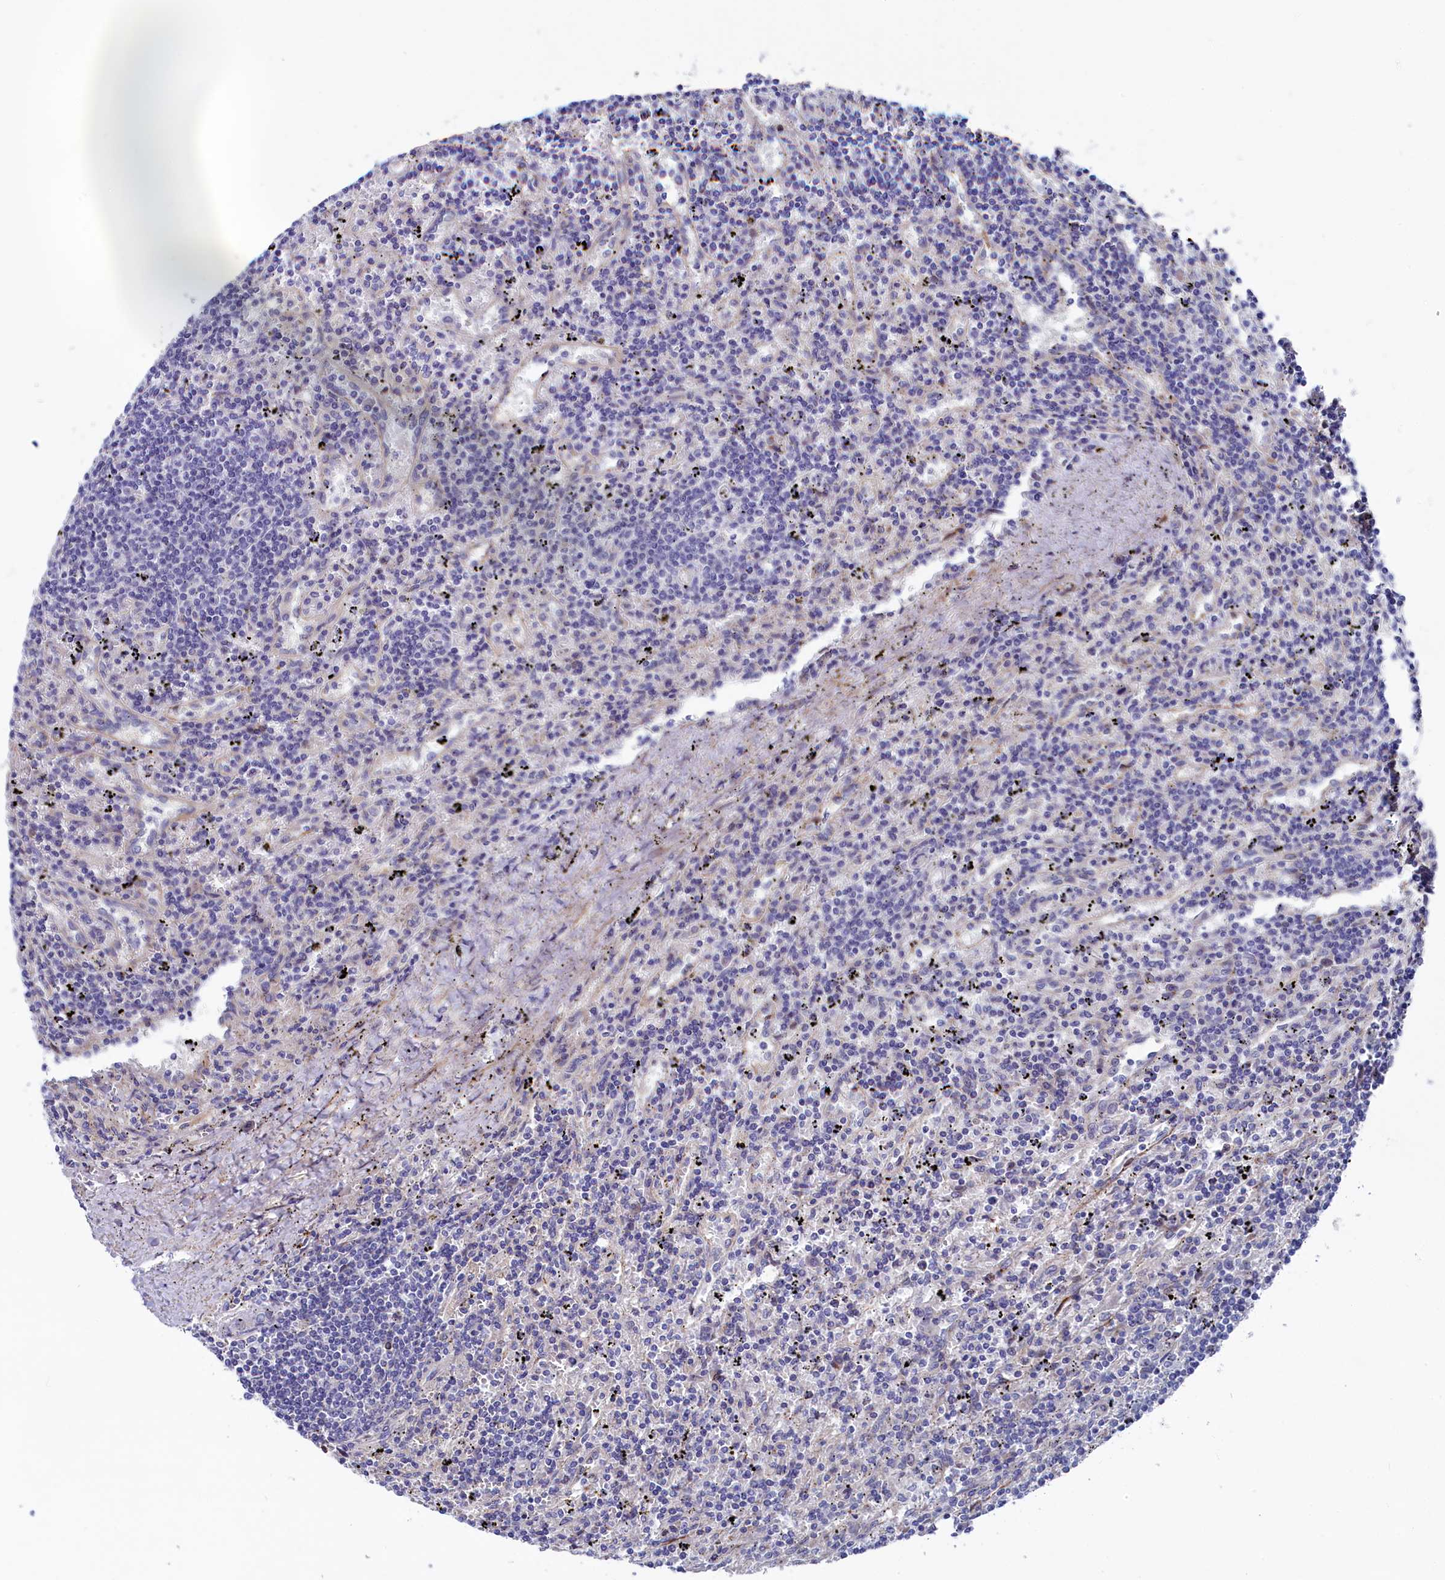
{"staining": {"intensity": "negative", "quantity": "none", "location": "none"}, "tissue": "lymphoma", "cell_type": "Tumor cells", "image_type": "cancer", "snomed": [{"axis": "morphology", "description": "Malignant lymphoma, non-Hodgkin's type, Low grade"}, {"axis": "topography", "description": "Spleen"}], "caption": "IHC photomicrograph of human low-grade malignant lymphoma, non-Hodgkin's type stained for a protein (brown), which shows no staining in tumor cells. (DAB (3,3'-diaminobenzidine) IHC, high magnification).", "gene": "NUDT7", "patient": {"sex": "male", "age": 76}}